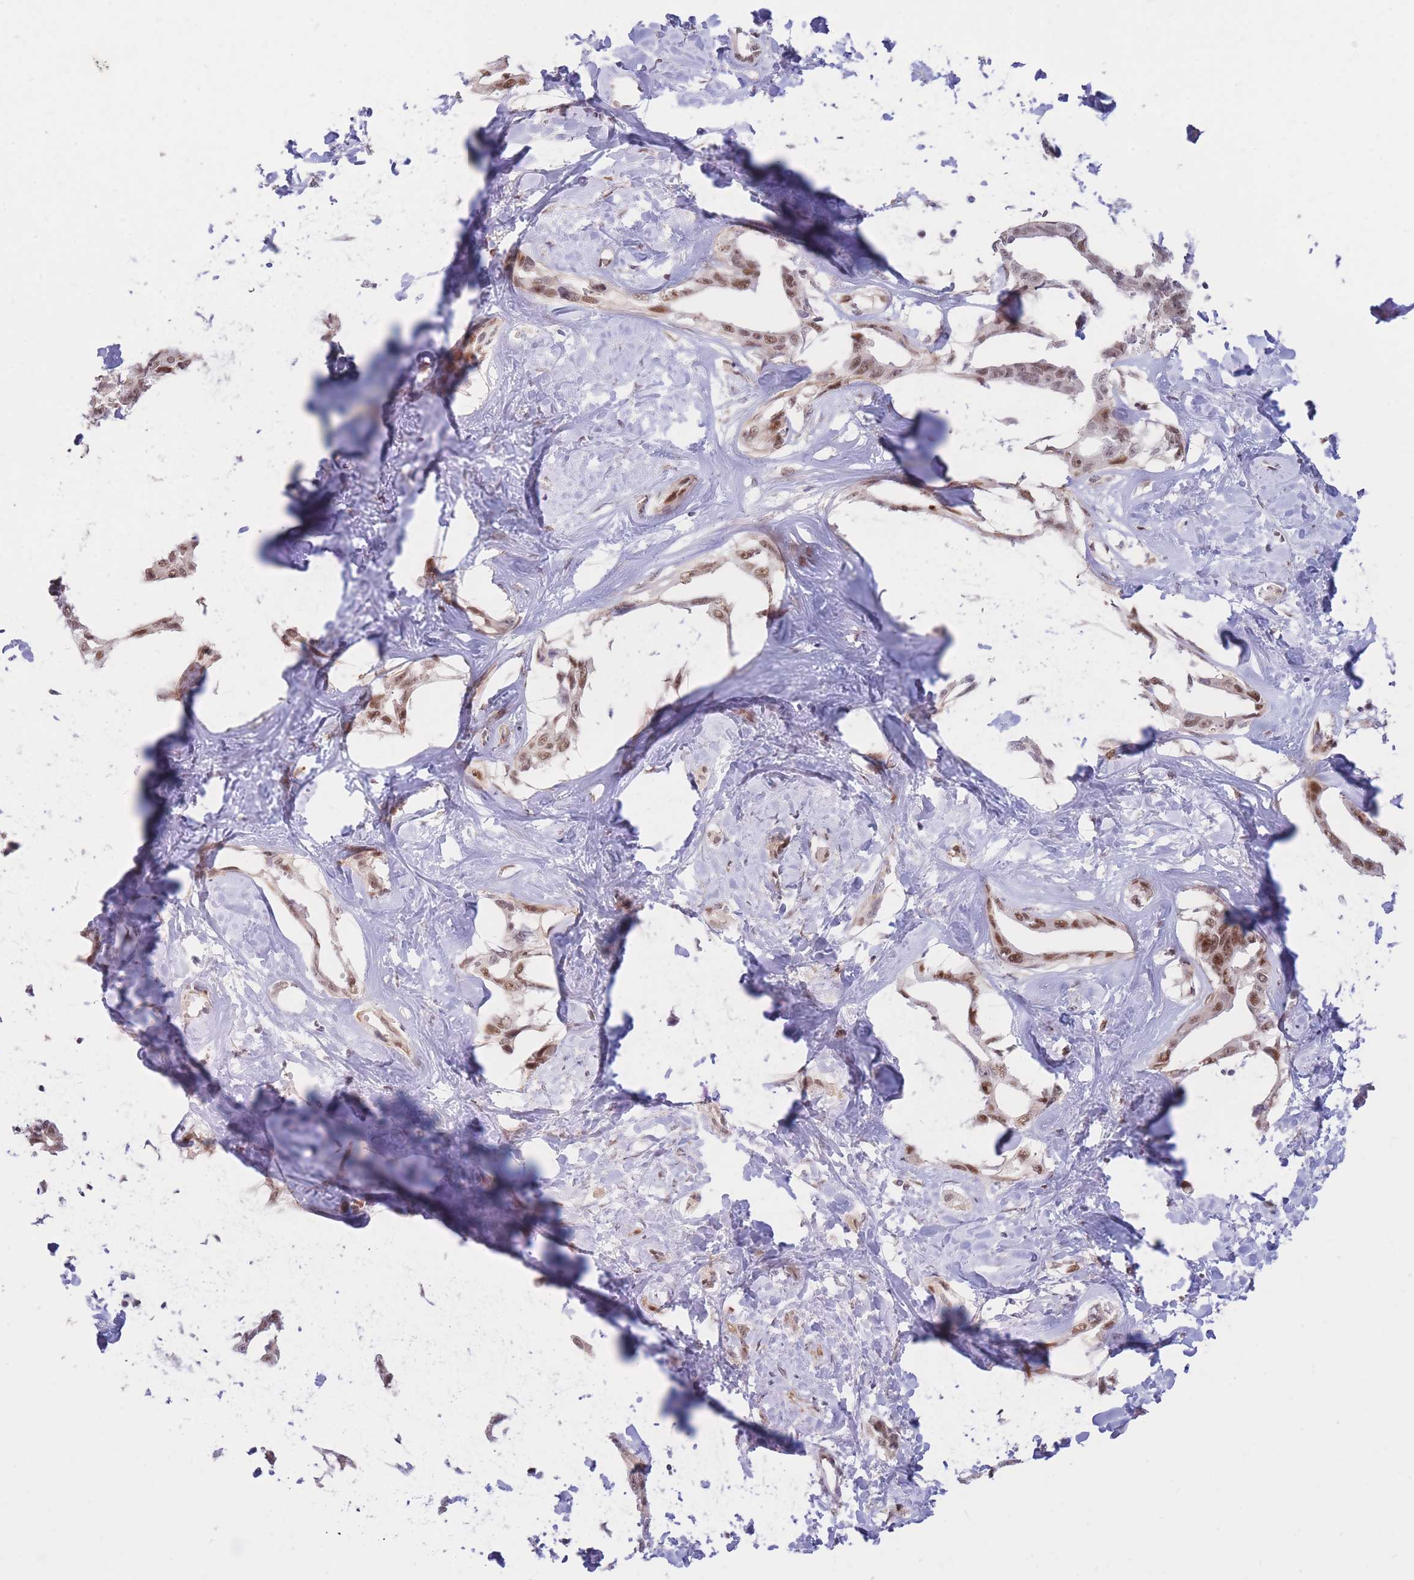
{"staining": {"intensity": "moderate", "quantity": ">75%", "location": "nuclear"}, "tissue": "liver cancer", "cell_type": "Tumor cells", "image_type": "cancer", "snomed": [{"axis": "morphology", "description": "Cholangiocarcinoma"}, {"axis": "topography", "description": "Liver"}], "caption": "Immunohistochemical staining of human liver cancer reveals moderate nuclear protein expression in about >75% of tumor cells.", "gene": "ERICH6B", "patient": {"sex": "male", "age": 59}}